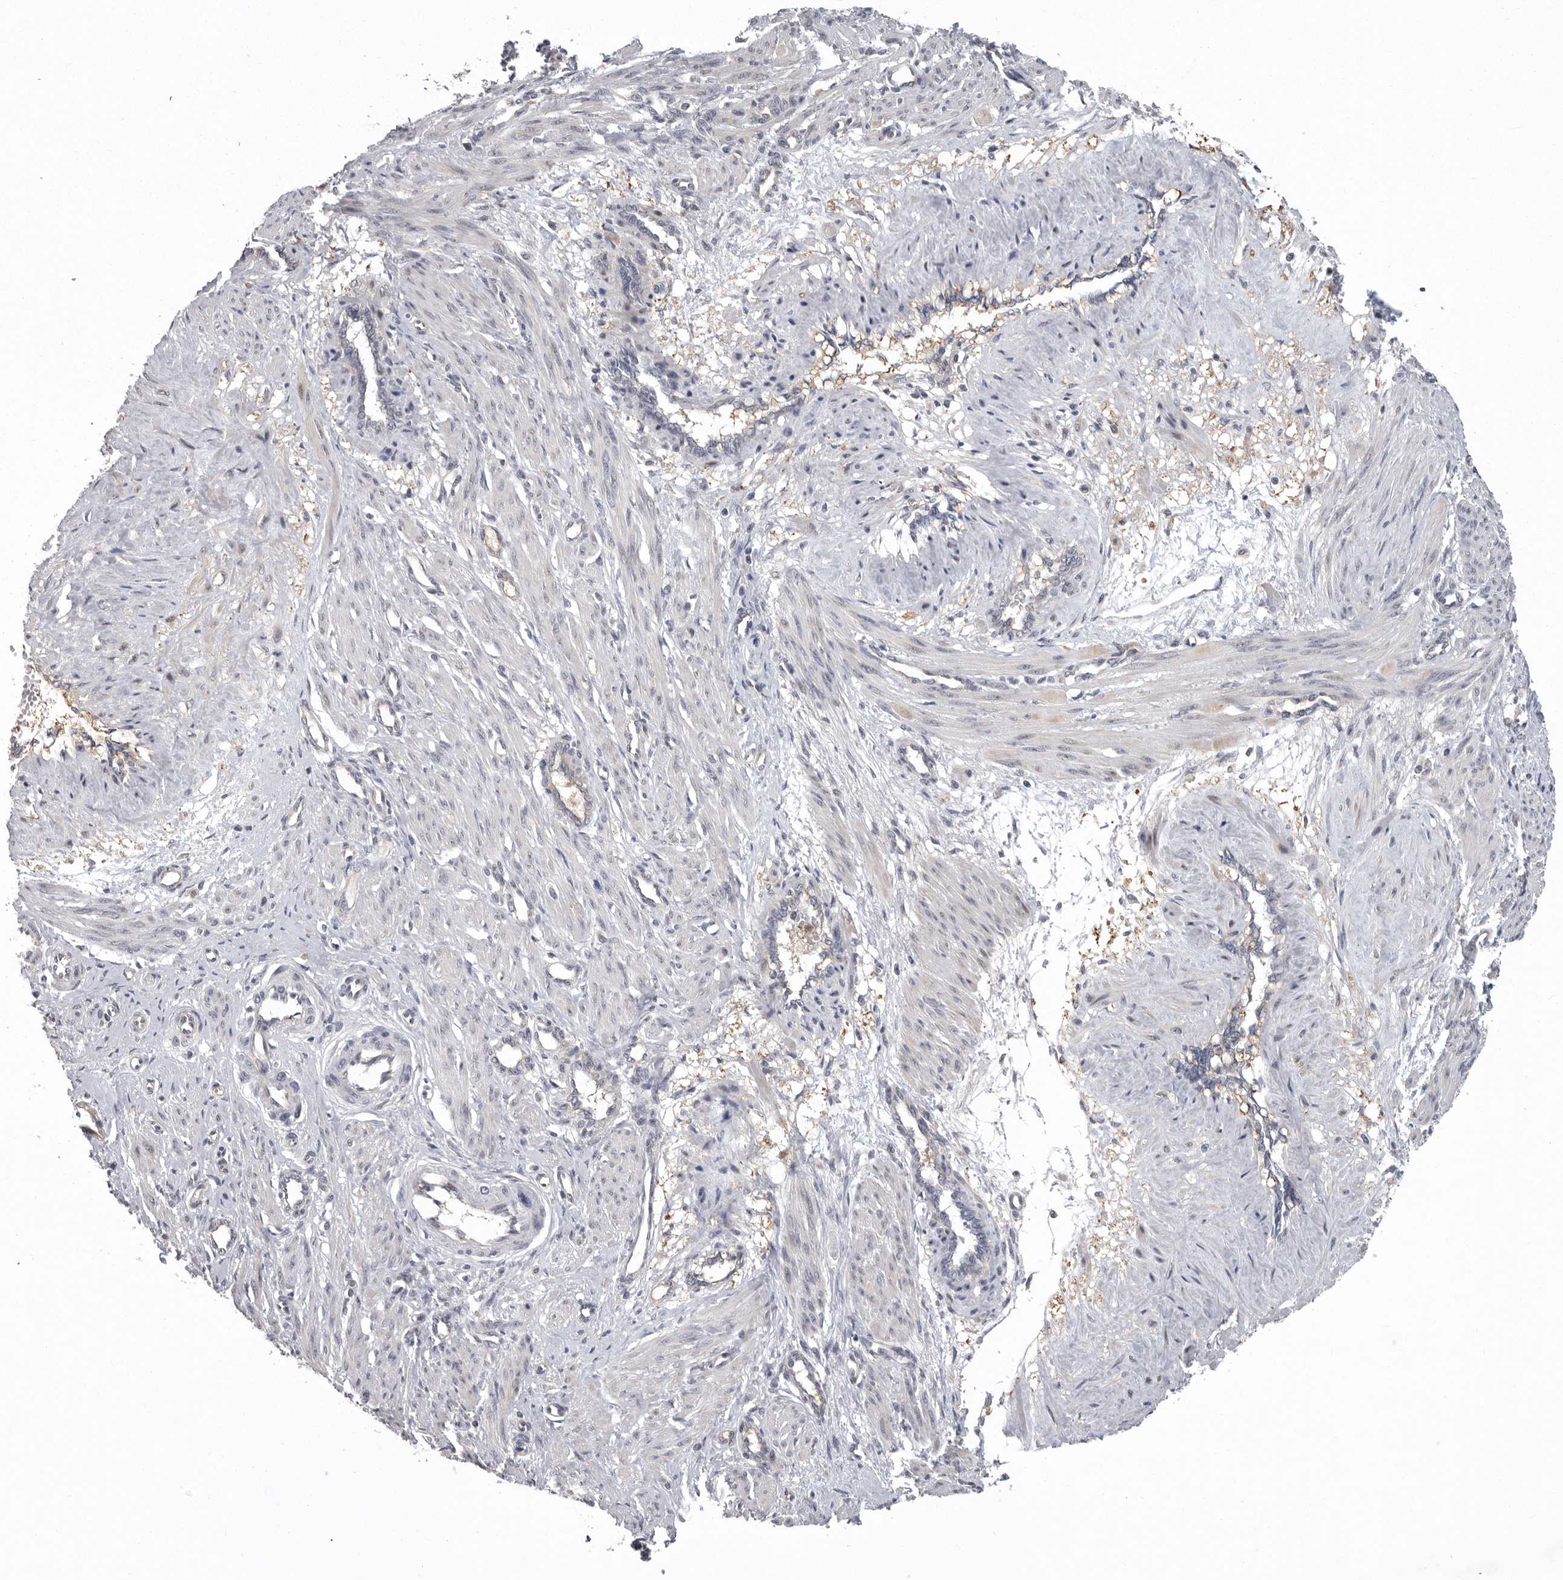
{"staining": {"intensity": "negative", "quantity": "none", "location": "none"}, "tissue": "smooth muscle", "cell_type": "Smooth muscle cells", "image_type": "normal", "snomed": [{"axis": "morphology", "description": "Normal tissue, NOS"}, {"axis": "topography", "description": "Endometrium"}], "caption": "This is an immunohistochemistry (IHC) photomicrograph of normal smooth muscle. There is no staining in smooth muscle cells.", "gene": "RALGPS2", "patient": {"sex": "female", "age": 33}}